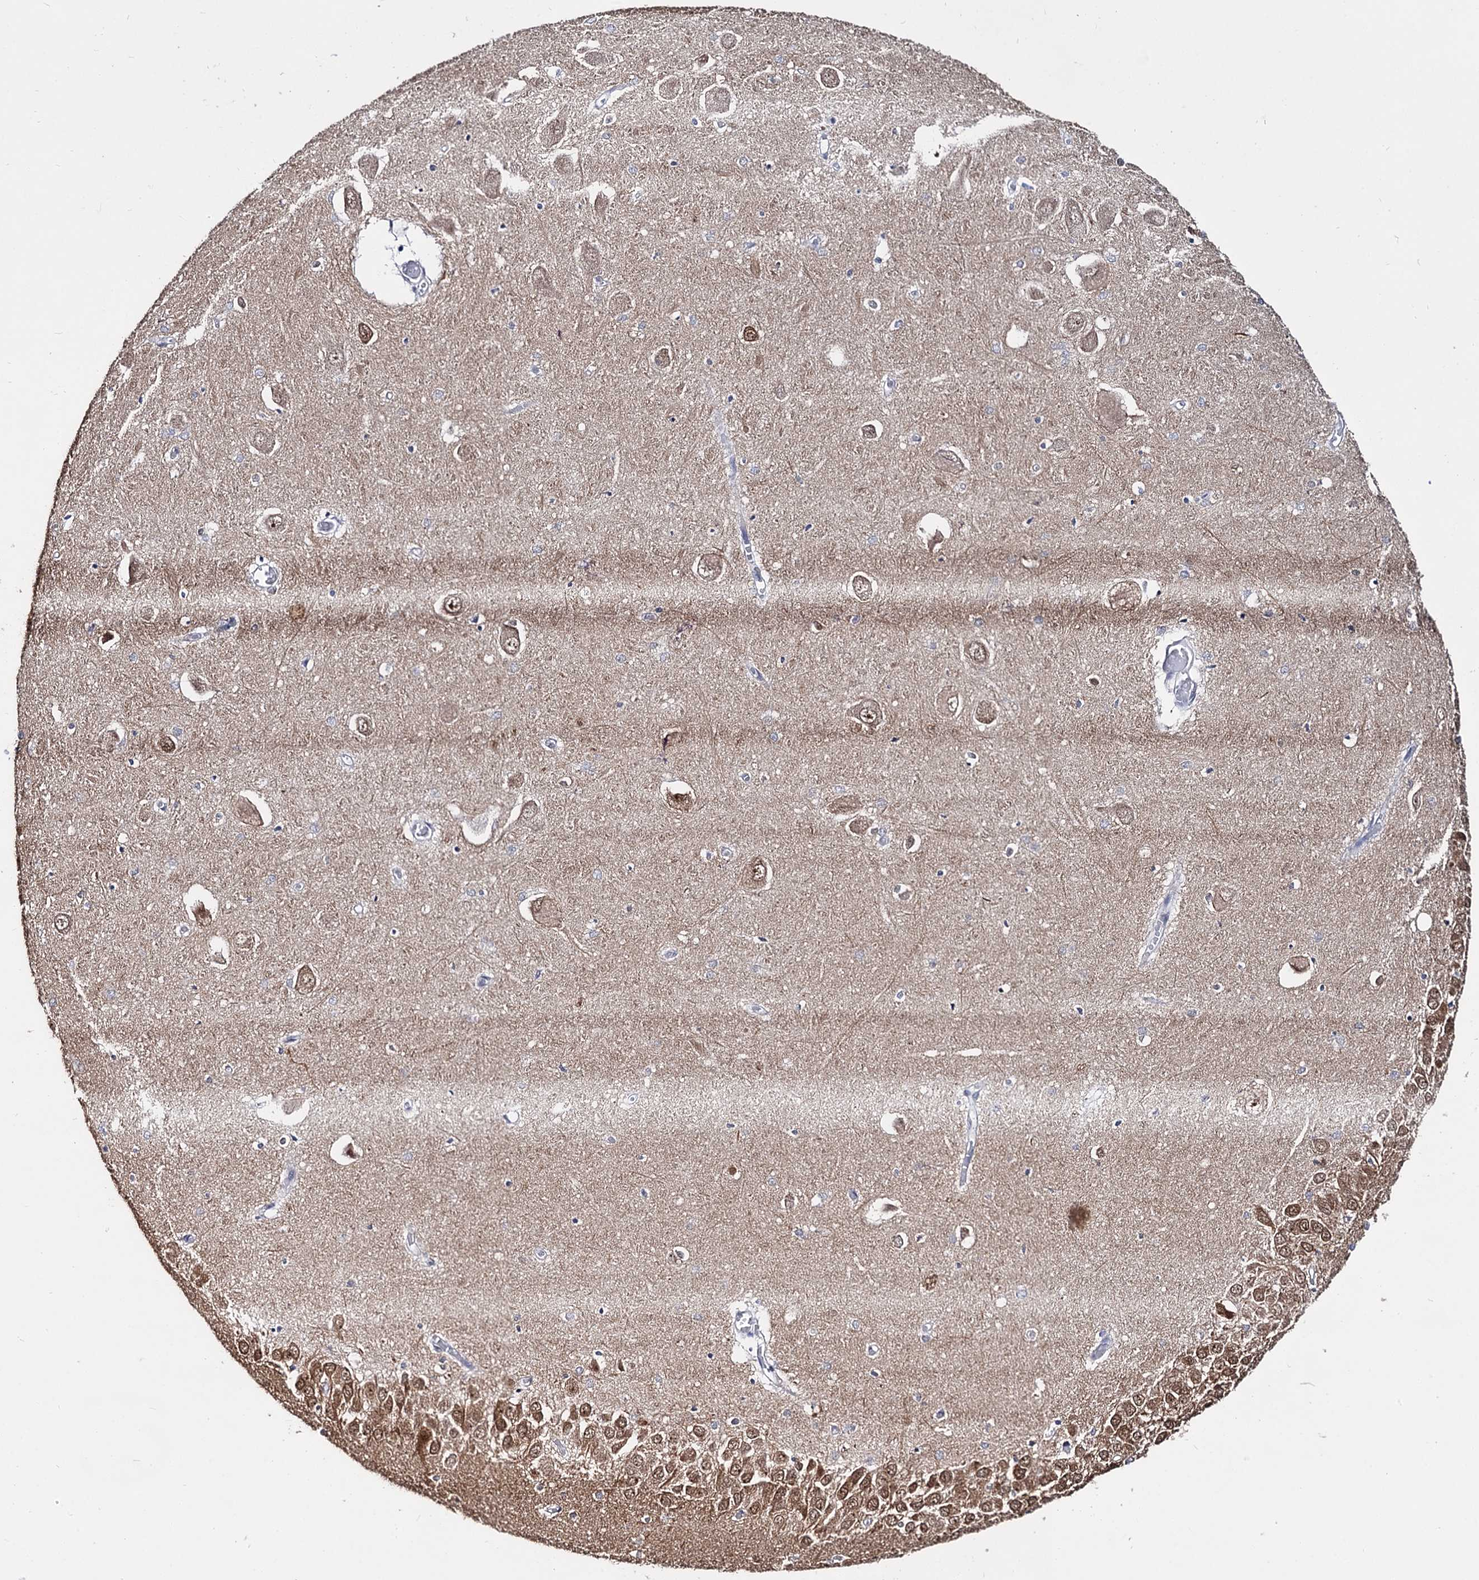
{"staining": {"intensity": "negative", "quantity": "none", "location": "none"}, "tissue": "hippocampus", "cell_type": "Glial cells", "image_type": "normal", "snomed": [{"axis": "morphology", "description": "Normal tissue, NOS"}, {"axis": "topography", "description": "Hippocampus"}], "caption": "DAB (3,3'-diaminobenzidine) immunohistochemical staining of unremarkable human hippocampus displays no significant staining in glial cells.", "gene": "CAPRIN2", "patient": {"sex": "male", "age": 70}}